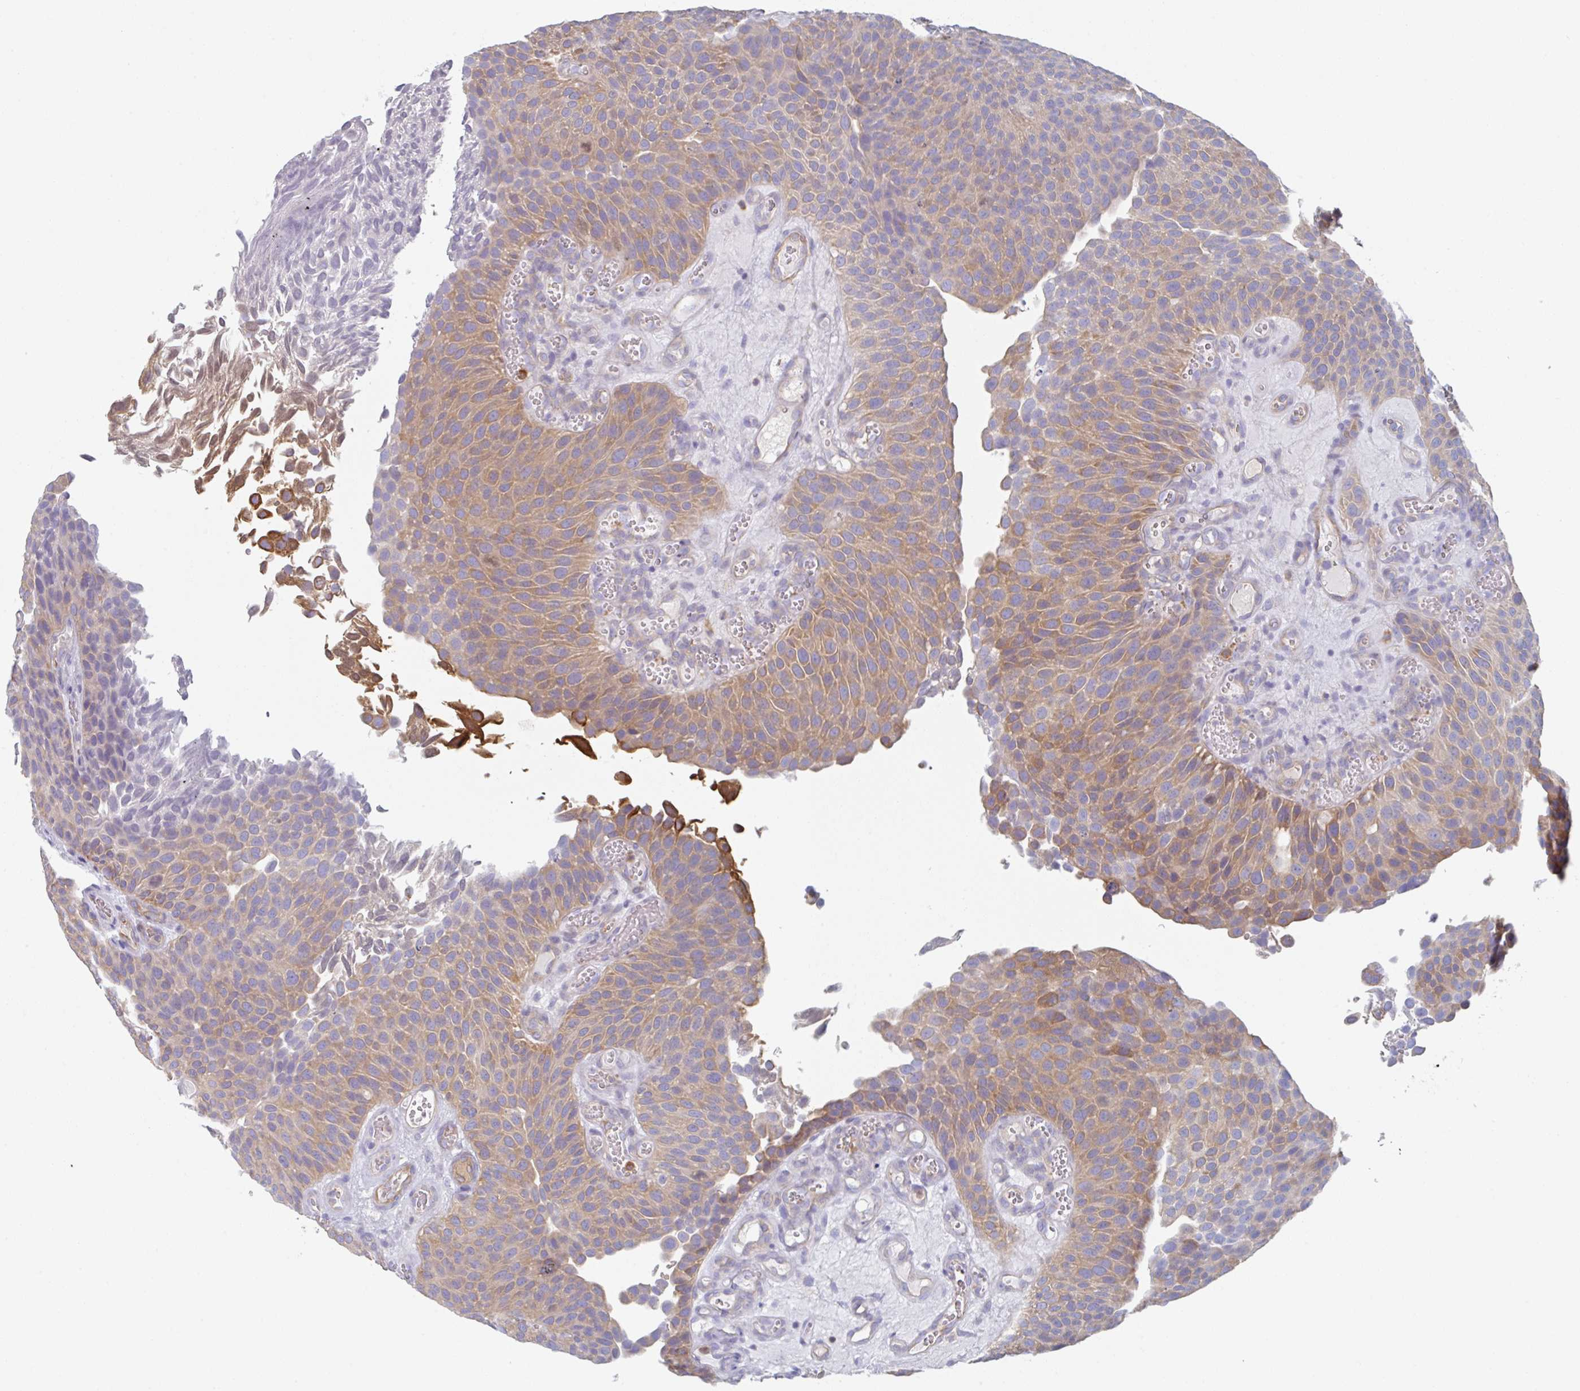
{"staining": {"intensity": "moderate", "quantity": ">75%", "location": "cytoplasmic/membranous"}, "tissue": "urothelial cancer", "cell_type": "Tumor cells", "image_type": "cancer", "snomed": [{"axis": "morphology", "description": "Urothelial carcinoma, Low grade"}, {"axis": "topography", "description": "Urinary bladder"}], "caption": "An image of urothelial carcinoma (low-grade) stained for a protein displays moderate cytoplasmic/membranous brown staining in tumor cells. (DAB (3,3'-diaminobenzidine) IHC with brightfield microscopy, high magnification).", "gene": "AMPD2", "patient": {"sex": "male", "age": 89}}